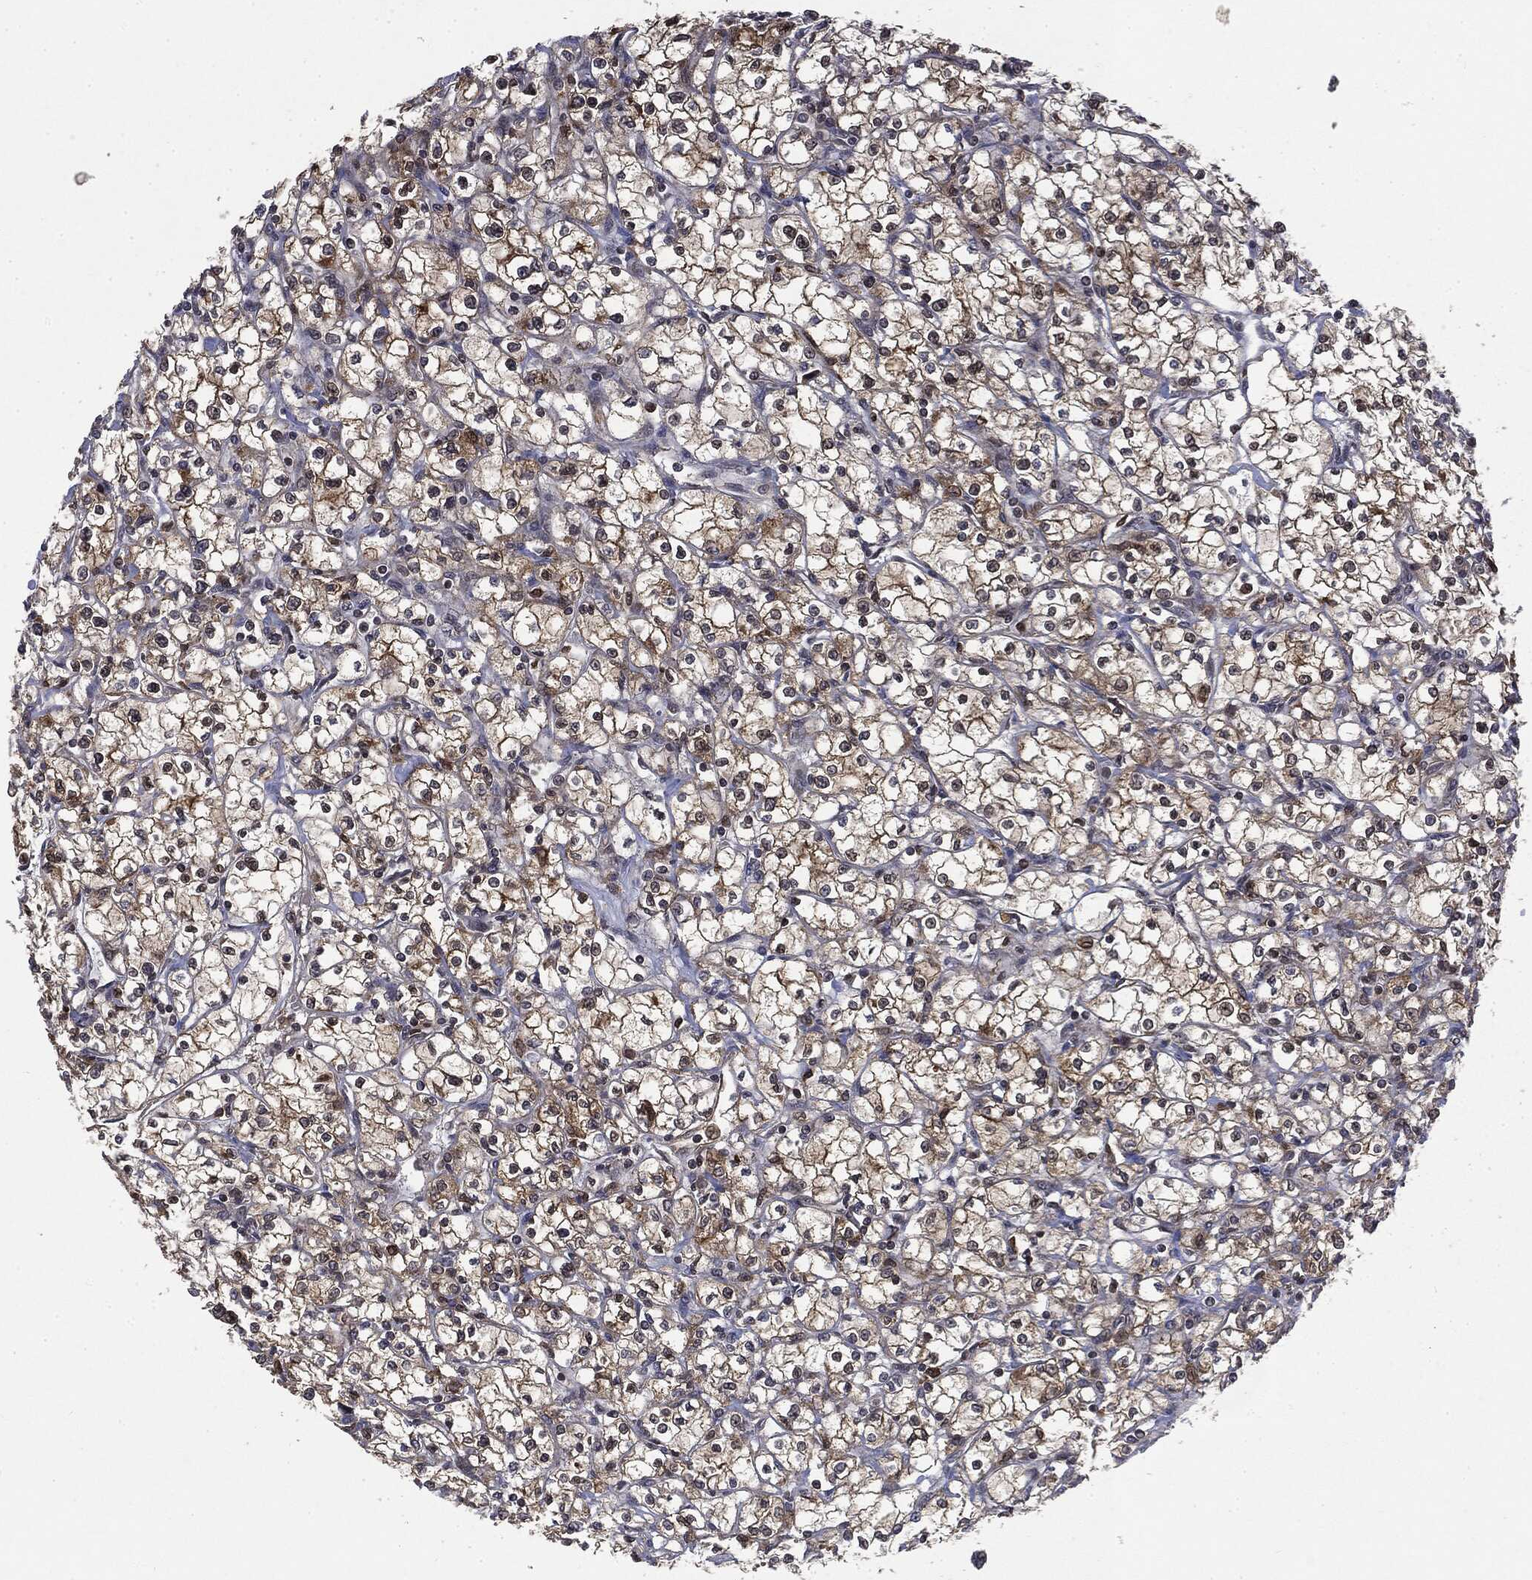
{"staining": {"intensity": "moderate", "quantity": ">75%", "location": "cytoplasmic/membranous"}, "tissue": "renal cancer", "cell_type": "Tumor cells", "image_type": "cancer", "snomed": [{"axis": "morphology", "description": "Adenocarcinoma, NOS"}, {"axis": "topography", "description": "Kidney"}], "caption": "Renal adenocarcinoma was stained to show a protein in brown. There is medium levels of moderate cytoplasmic/membranous positivity in about >75% of tumor cells.", "gene": "SNX5", "patient": {"sex": "male", "age": 67}}